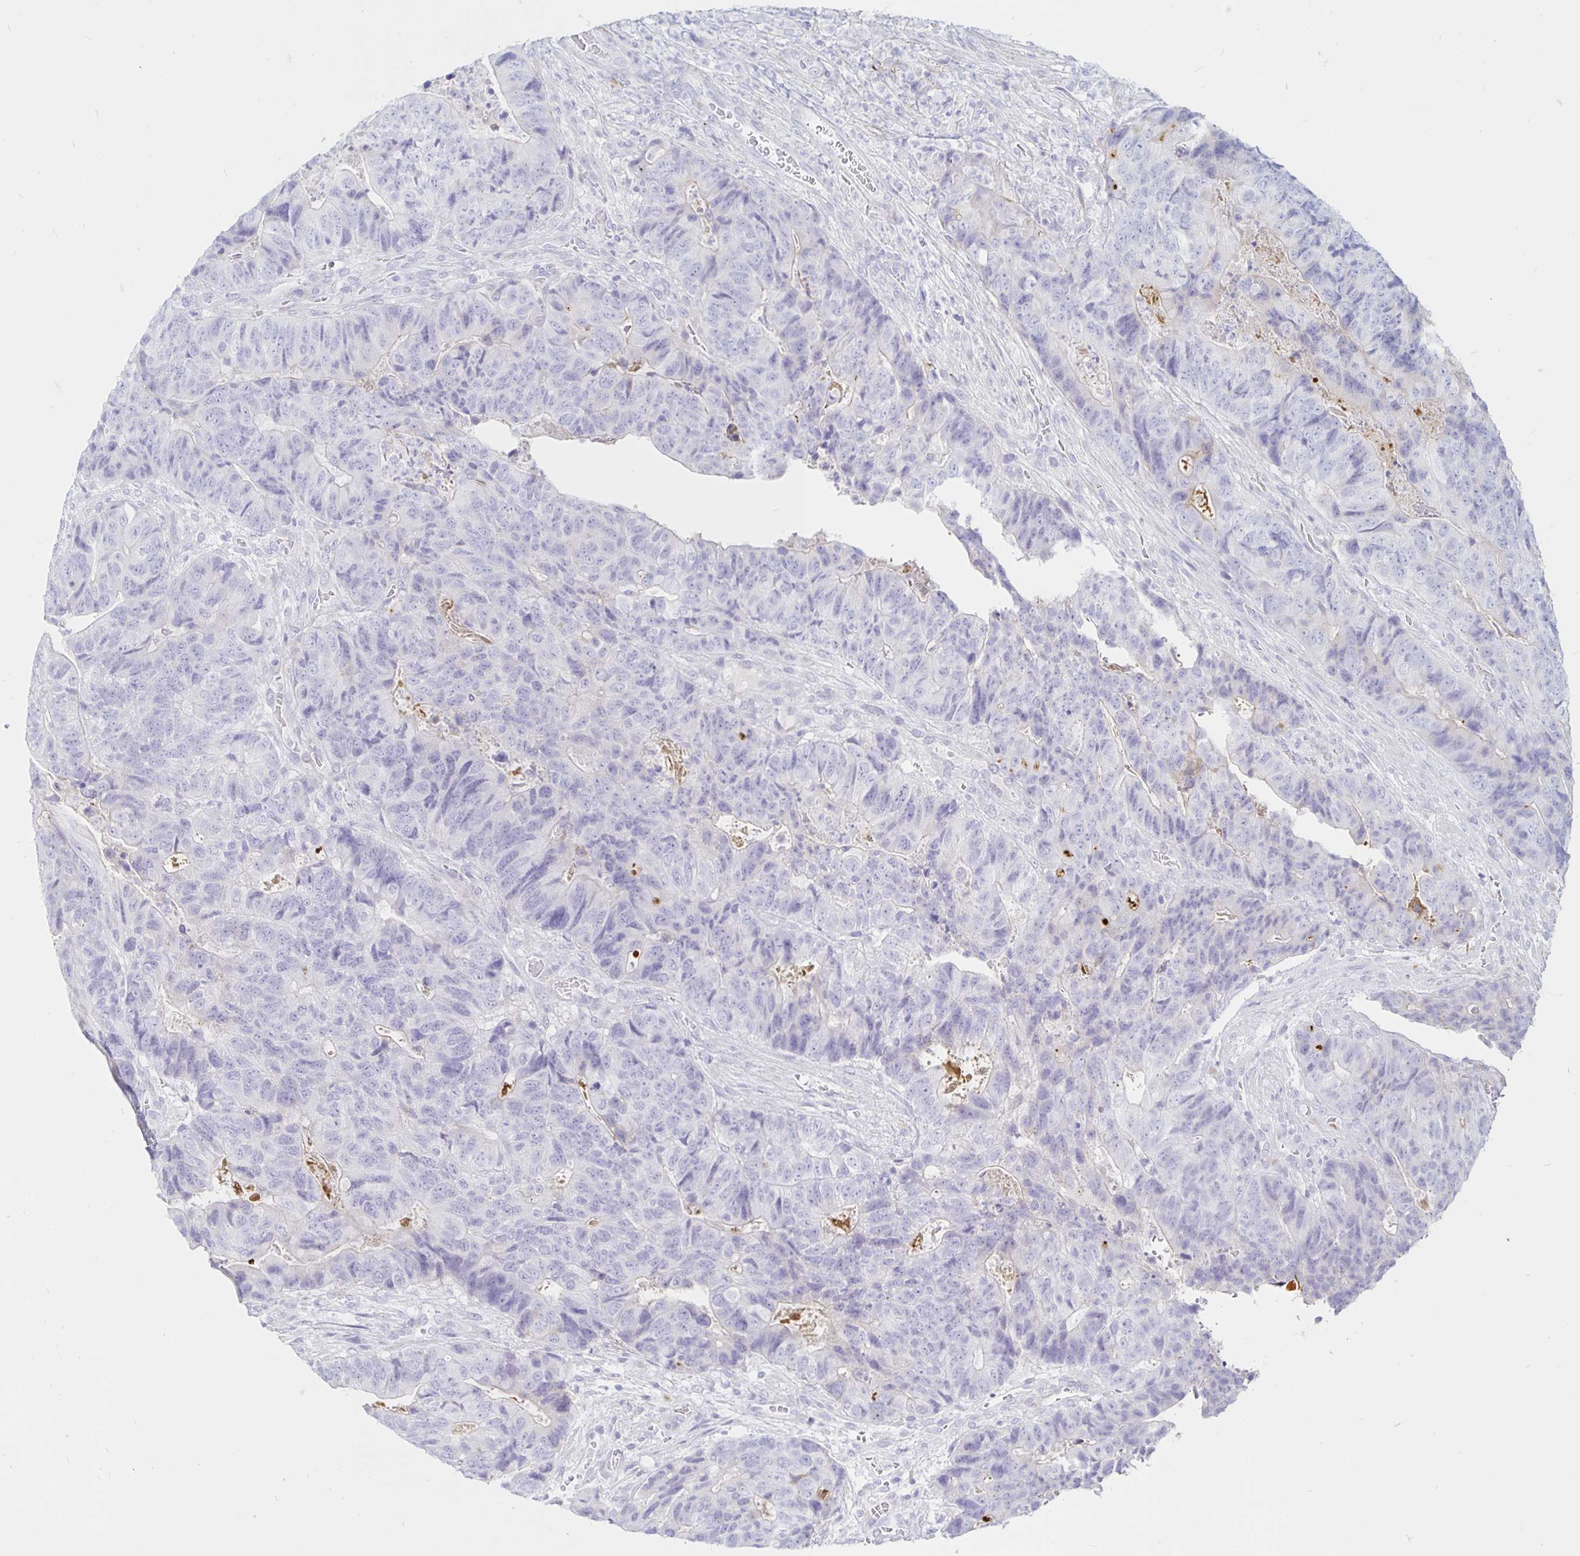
{"staining": {"intensity": "negative", "quantity": "none", "location": "none"}, "tissue": "colorectal cancer", "cell_type": "Tumor cells", "image_type": "cancer", "snomed": [{"axis": "morphology", "description": "Normal tissue, NOS"}, {"axis": "morphology", "description": "Adenocarcinoma, NOS"}, {"axis": "topography", "description": "Colon"}], "caption": "Immunohistochemical staining of colorectal cancer shows no significant positivity in tumor cells.", "gene": "TIMP1", "patient": {"sex": "female", "age": 48}}